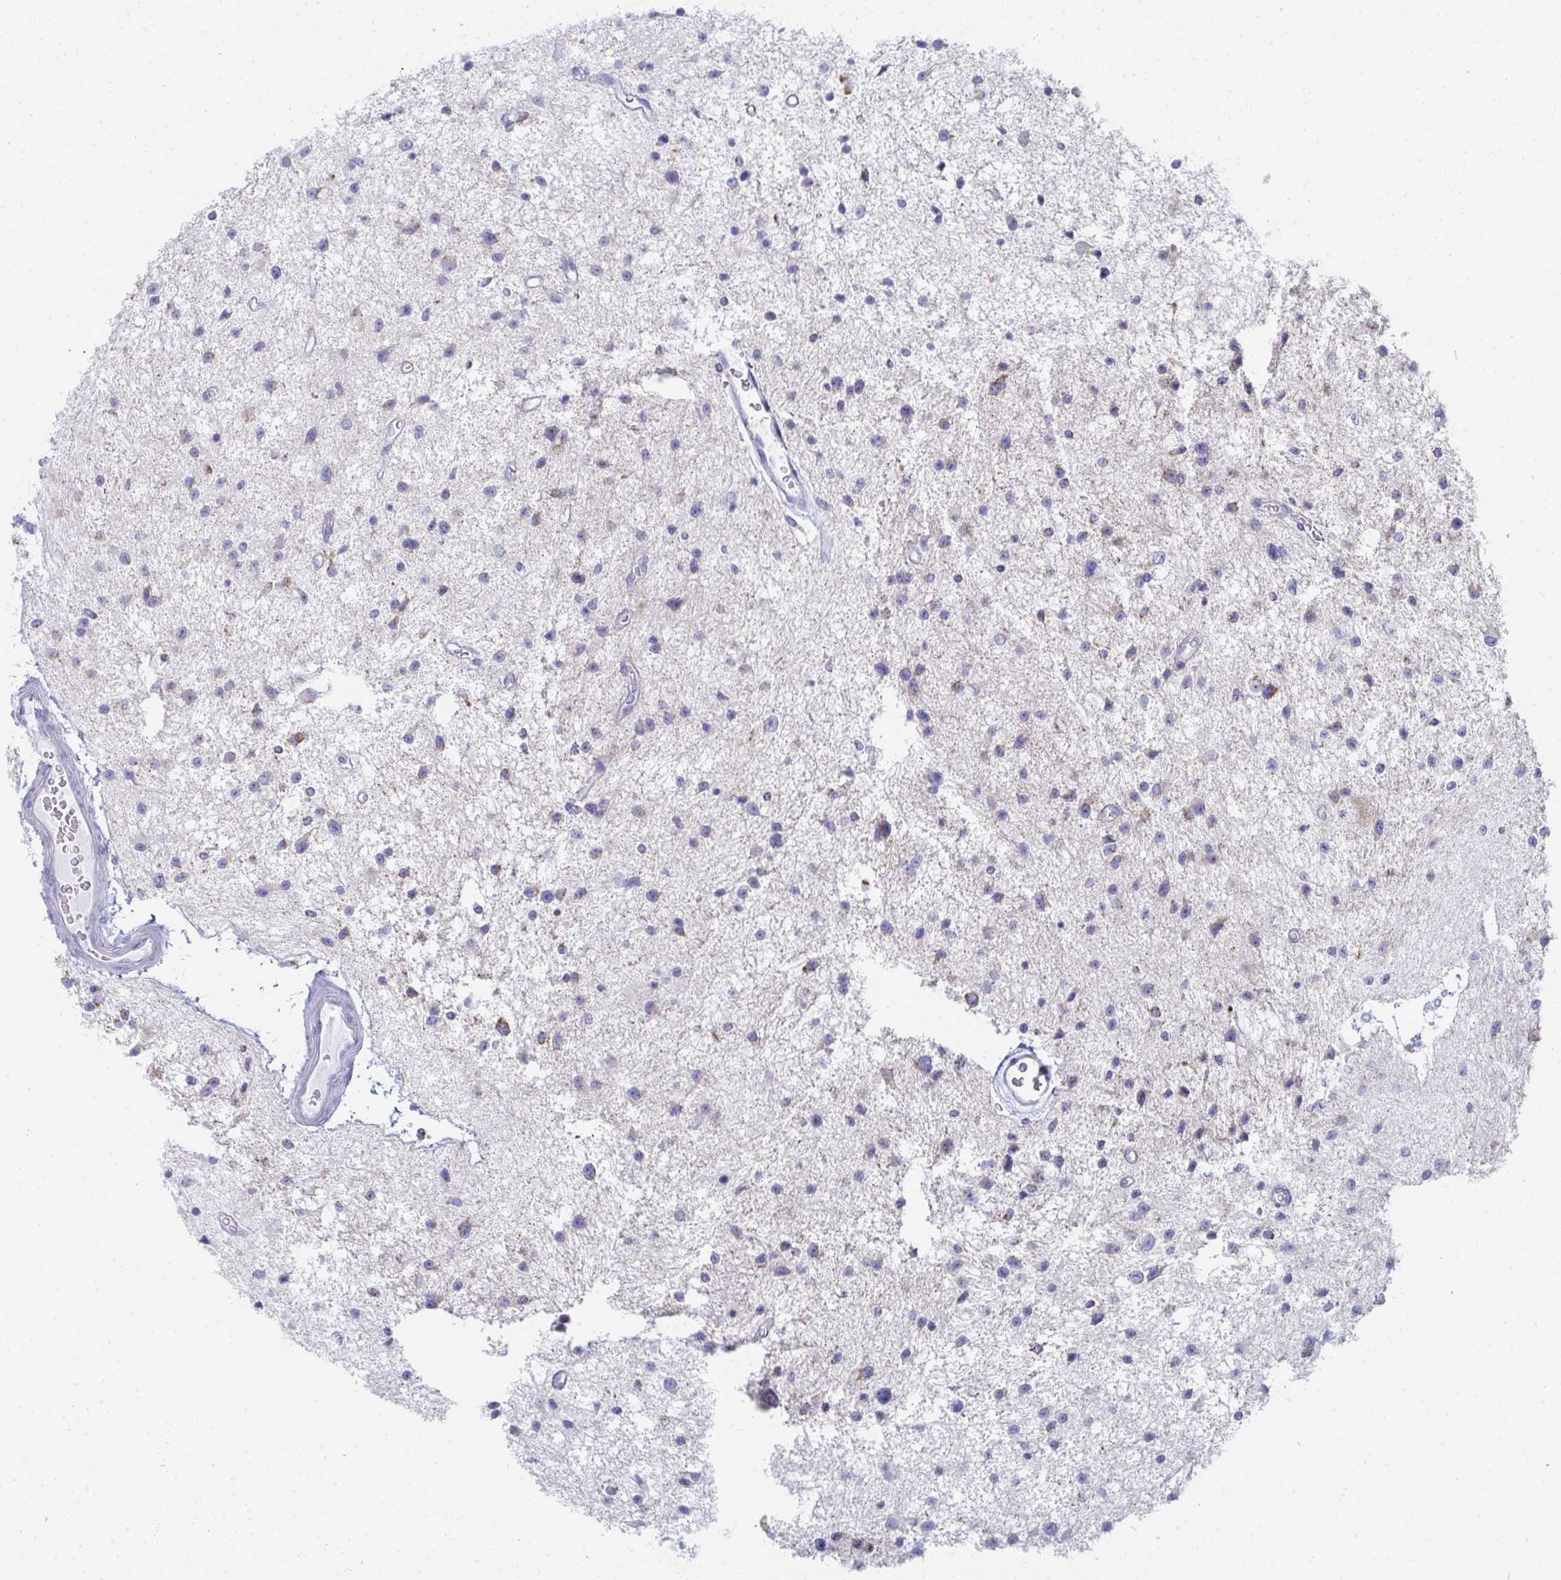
{"staining": {"intensity": "weak", "quantity": "25%-75%", "location": "cytoplasmic/membranous"}, "tissue": "glioma", "cell_type": "Tumor cells", "image_type": "cancer", "snomed": [{"axis": "morphology", "description": "Glioma, malignant, Low grade"}, {"axis": "topography", "description": "Brain"}], "caption": "Immunohistochemistry (IHC) photomicrograph of malignant low-grade glioma stained for a protein (brown), which displays low levels of weak cytoplasmic/membranous positivity in approximately 25%-75% of tumor cells.", "gene": "AIFM1", "patient": {"sex": "male", "age": 43}}